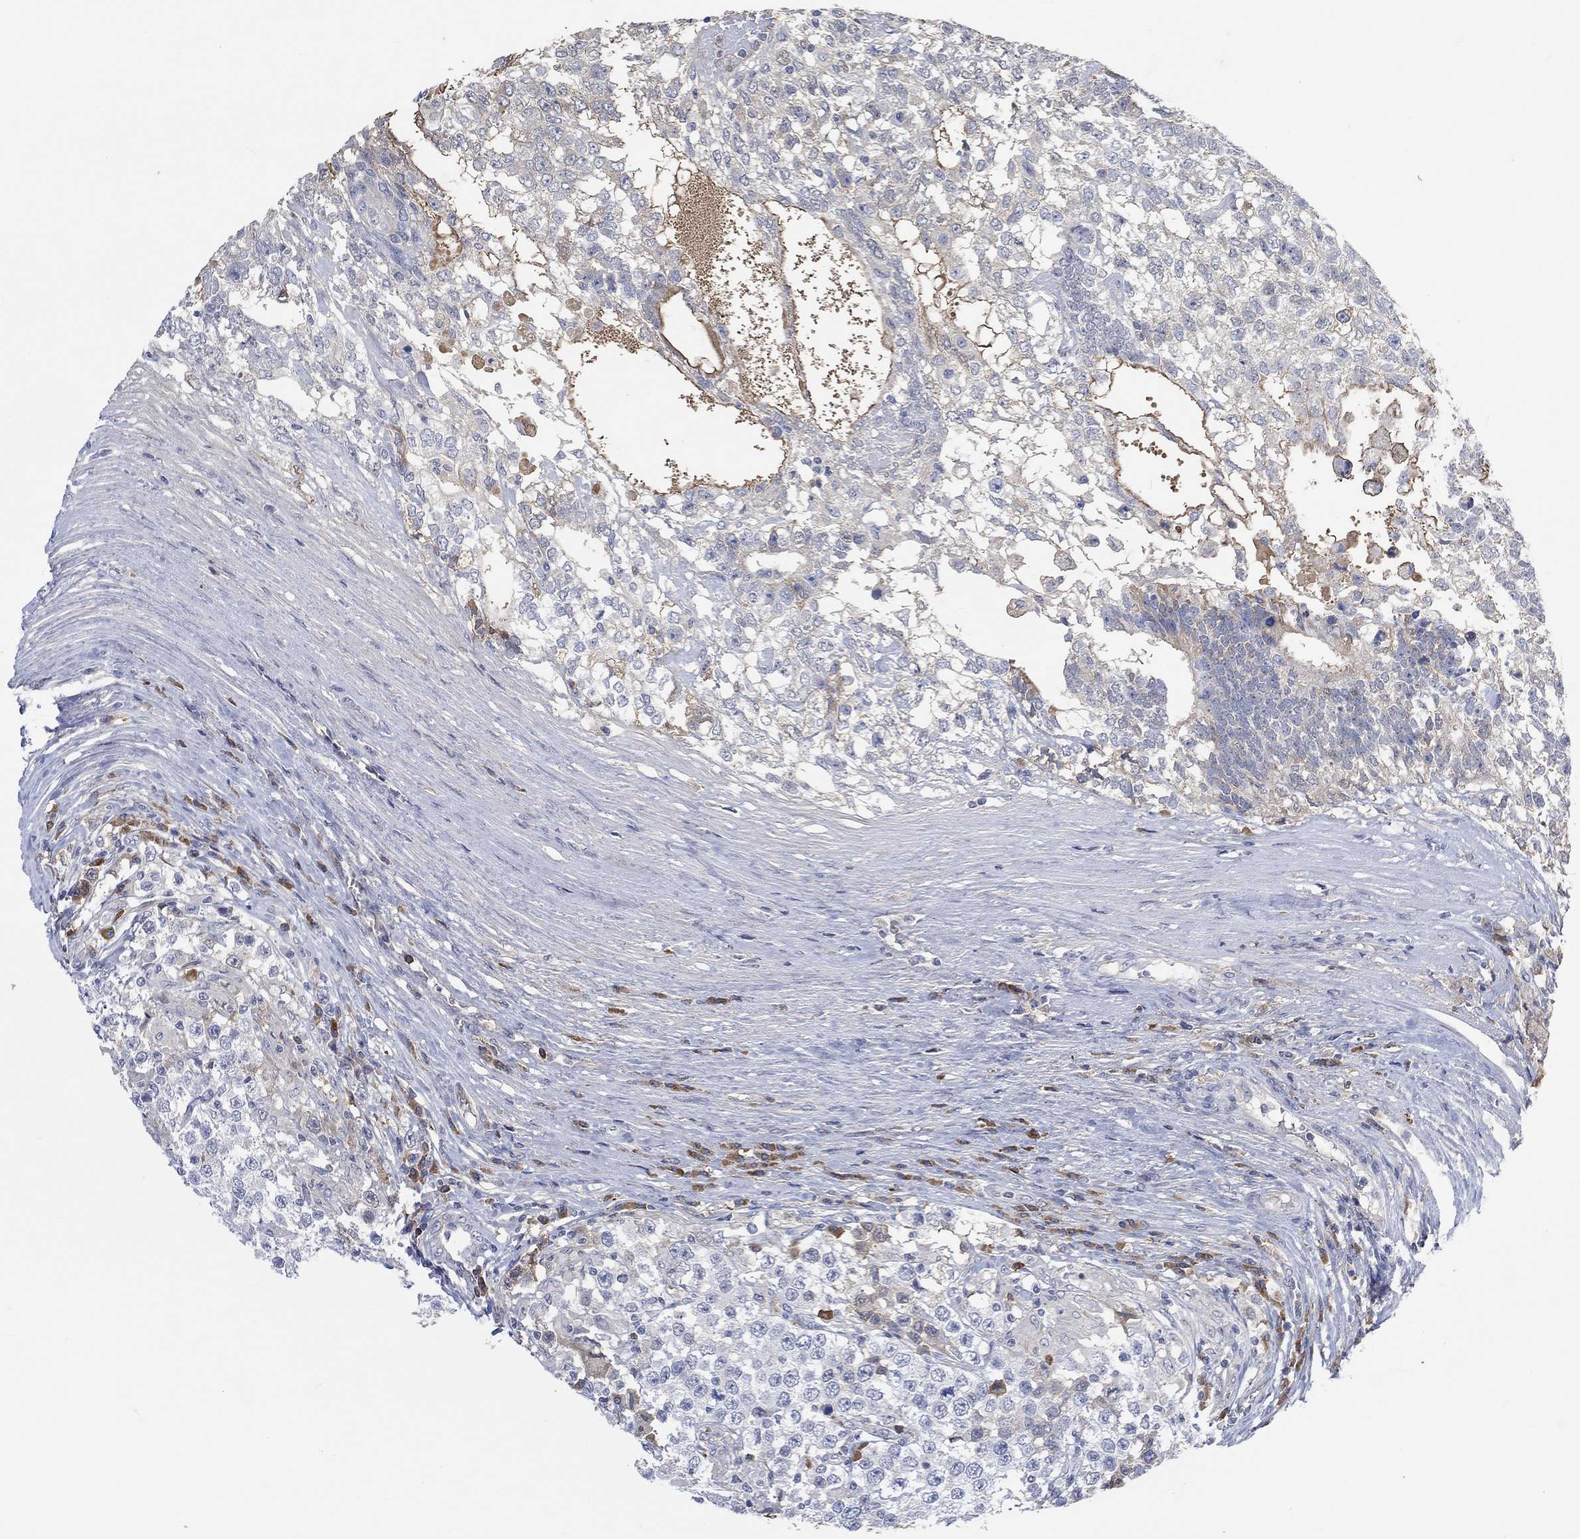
{"staining": {"intensity": "negative", "quantity": "none", "location": "none"}, "tissue": "testis cancer", "cell_type": "Tumor cells", "image_type": "cancer", "snomed": [{"axis": "morphology", "description": "Seminoma, NOS"}, {"axis": "morphology", "description": "Carcinoma, Embryonal, NOS"}, {"axis": "topography", "description": "Testis"}], "caption": "Photomicrograph shows no protein expression in tumor cells of testis seminoma tissue.", "gene": "MSTN", "patient": {"sex": "male", "age": 41}}